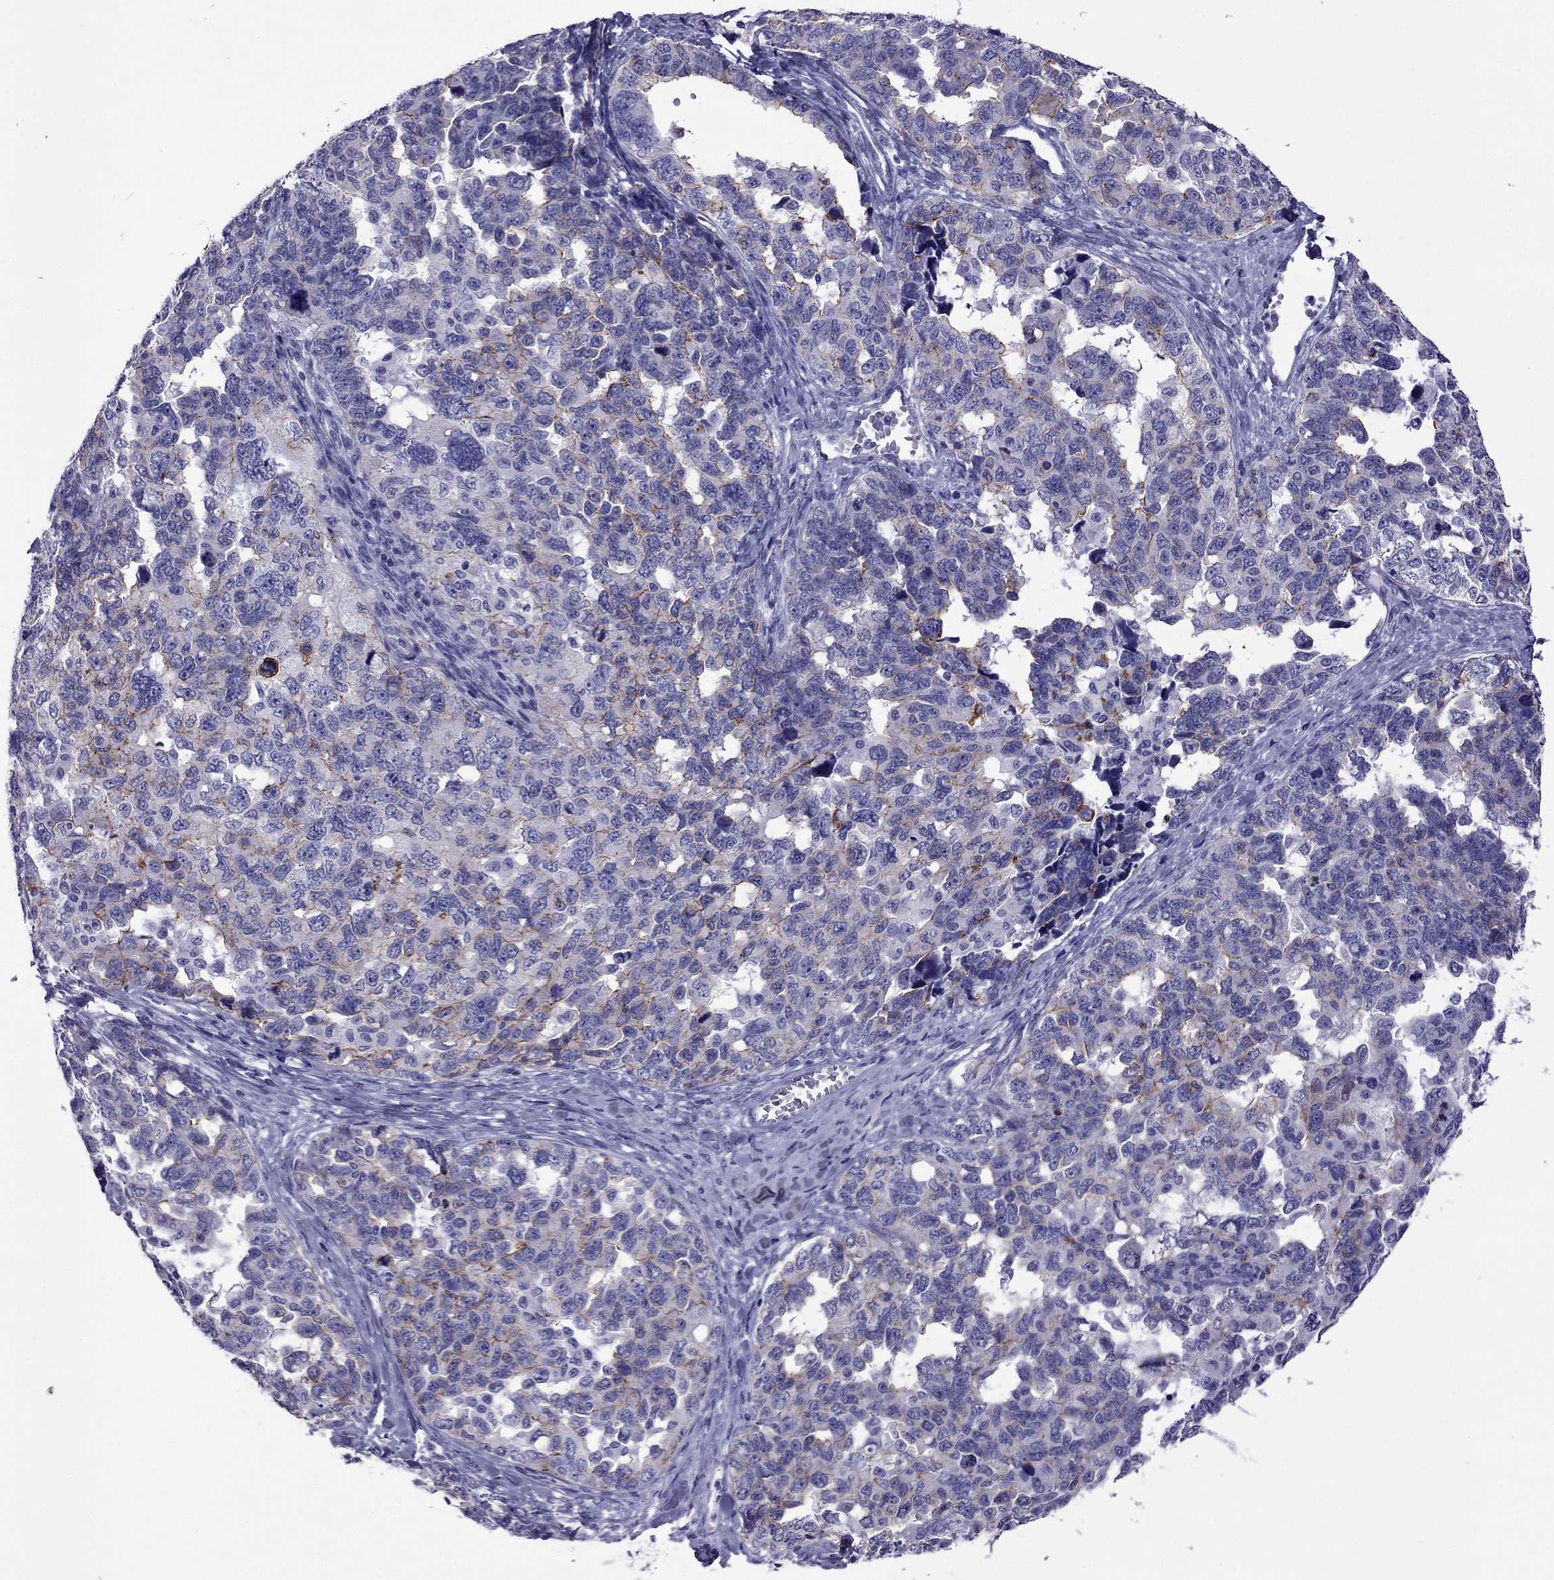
{"staining": {"intensity": "strong", "quantity": "<25%", "location": "cytoplasmic/membranous"}, "tissue": "ovarian cancer", "cell_type": "Tumor cells", "image_type": "cancer", "snomed": [{"axis": "morphology", "description": "Cystadenocarcinoma, serous, NOS"}, {"axis": "topography", "description": "Ovary"}], "caption": "This photomicrograph exhibits immunohistochemistry (IHC) staining of serous cystadenocarcinoma (ovarian), with medium strong cytoplasmic/membranous positivity in approximately <25% of tumor cells.", "gene": "MYL11", "patient": {"sex": "female", "age": 69}}